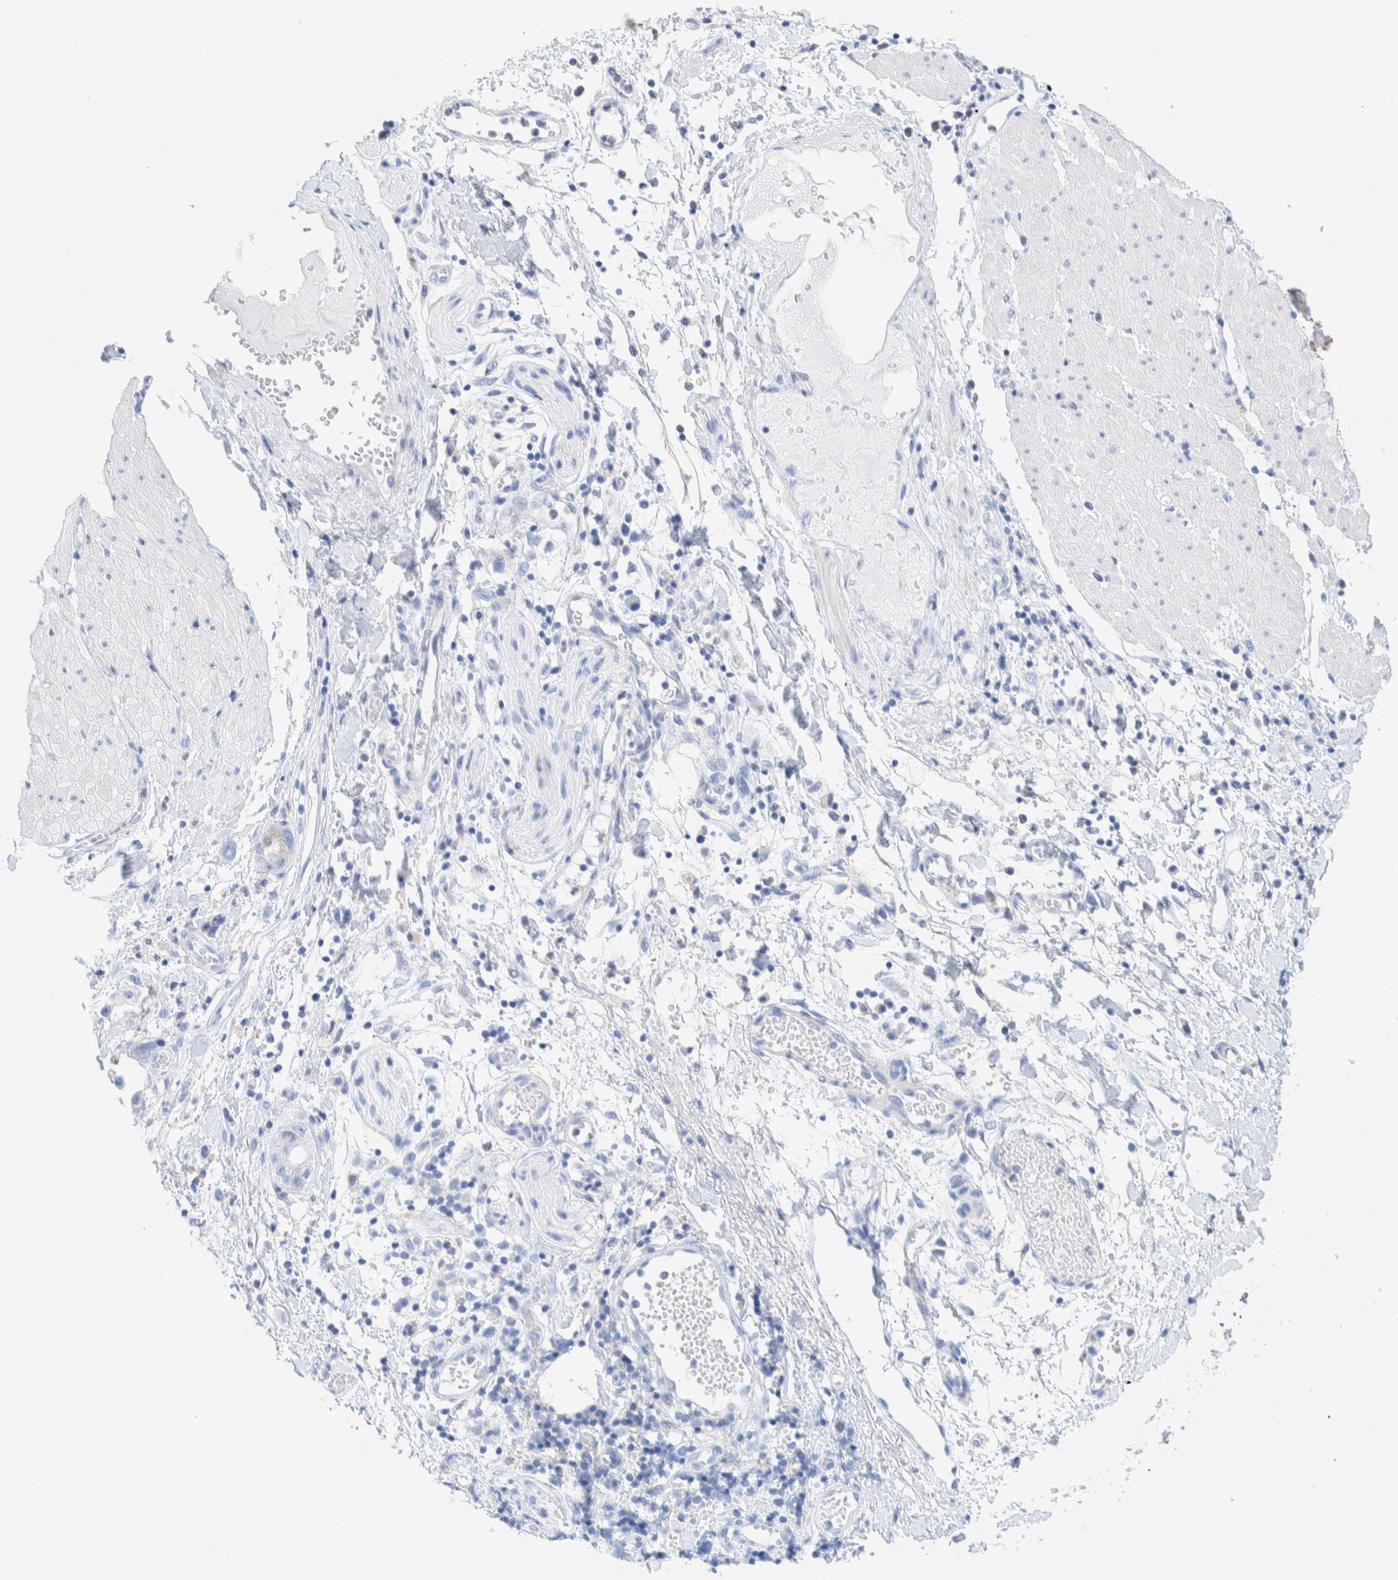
{"staining": {"intensity": "negative", "quantity": "none", "location": "none"}, "tissue": "stomach cancer", "cell_type": "Tumor cells", "image_type": "cancer", "snomed": [{"axis": "morphology", "description": "Adenocarcinoma, NOS"}, {"axis": "topography", "description": "Stomach"}, {"axis": "topography", "description": "Stomach, lower"}], "caption": "There is no significant expression in tumor cells of stomach cancer (adenocarcinoma).", "gene": "KRT14", "patient": {"sex": "female", "age": 48}}